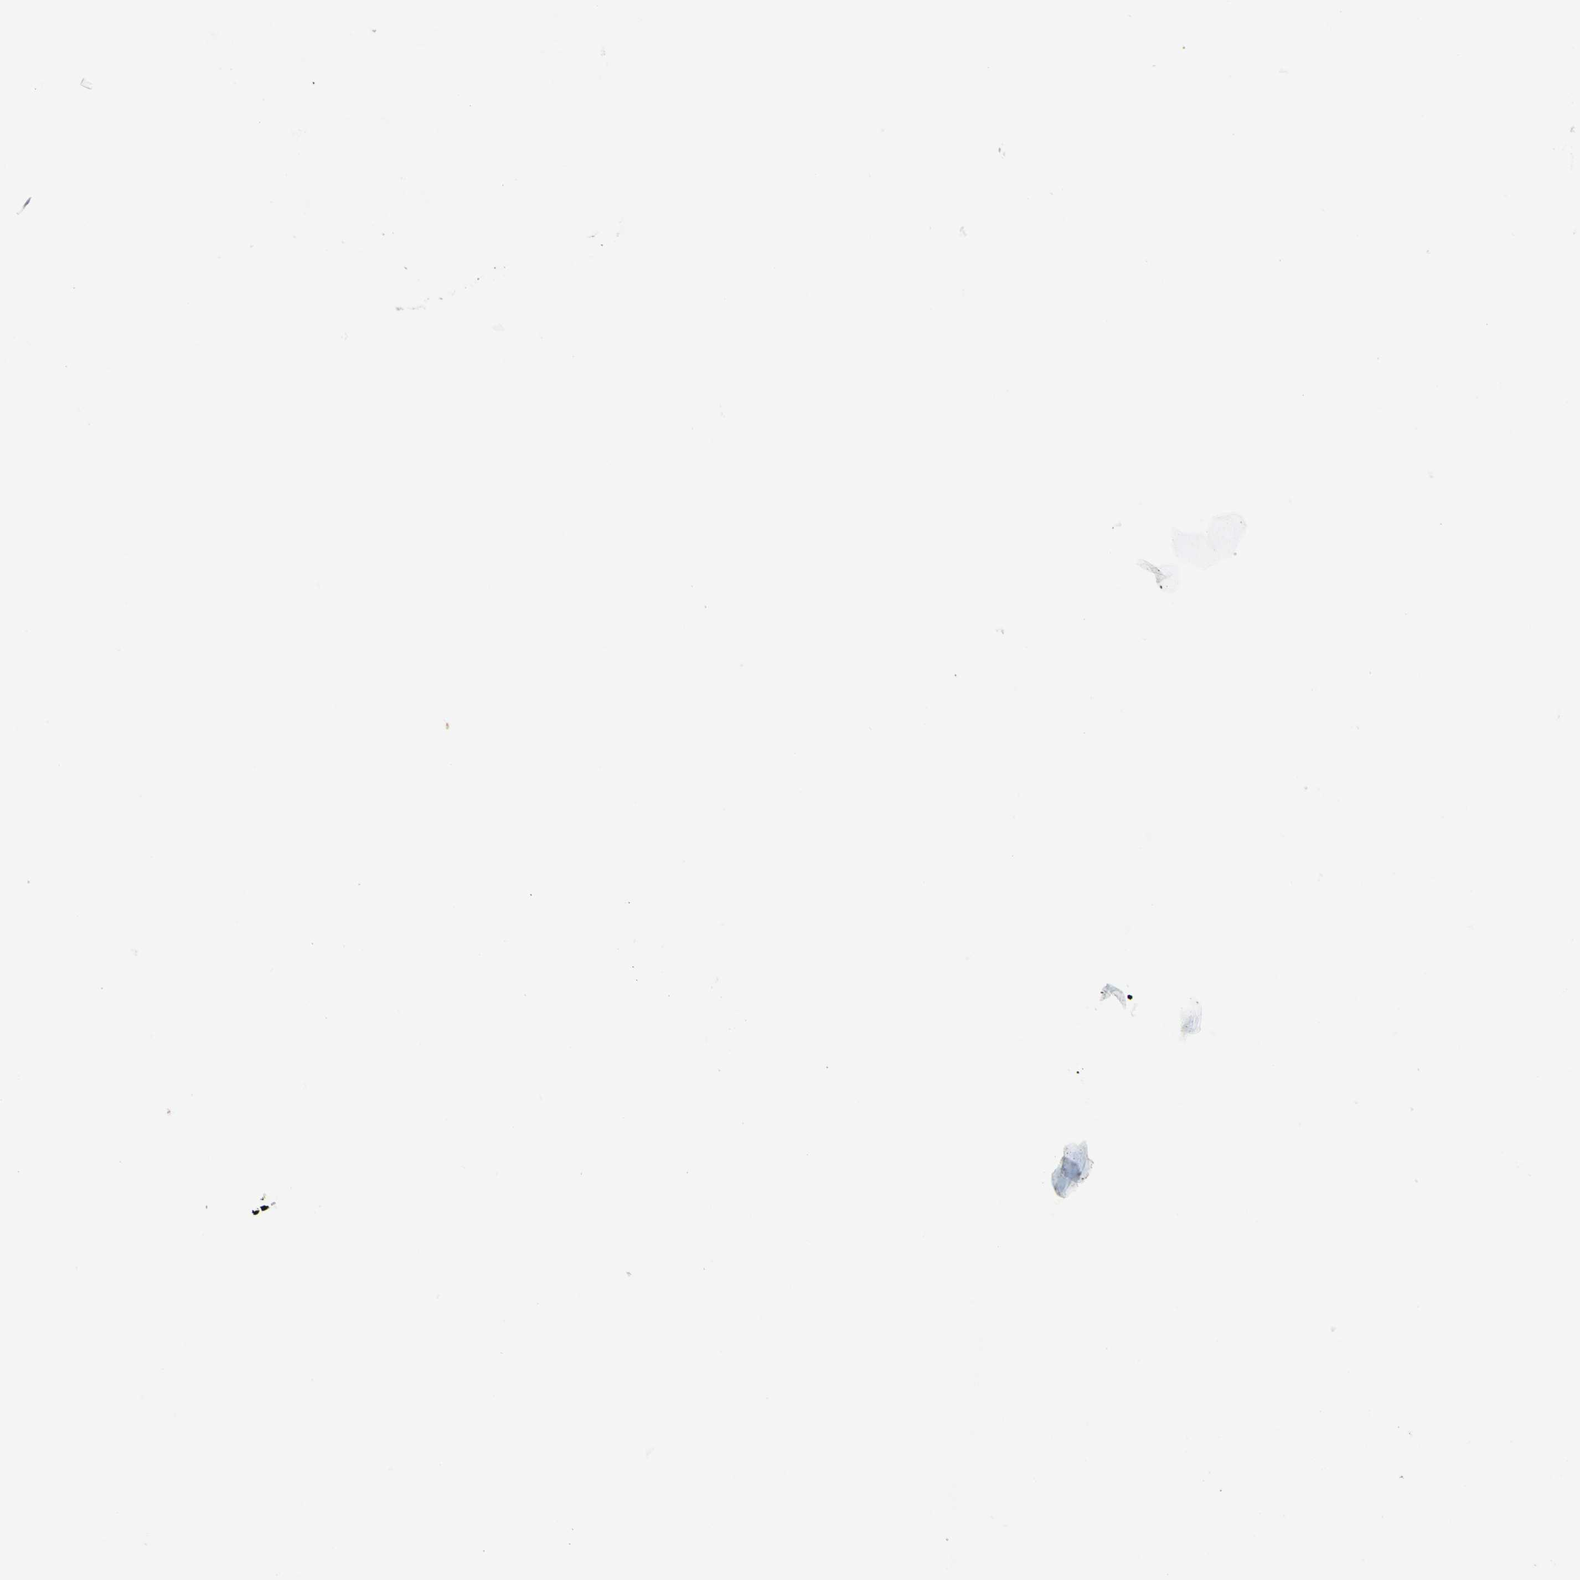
{"staining": {"intensity": "moderate", "quantity": ">75%", "location": "cytoplasmic/membranous"}, "tissue": "skin", "cell_type": "Fibroblasts", "image_type": "normal", "snomed": [{"axis": "morphology", "description": "Normal tissue, NOS"}, {"axis": "topography", "description": "Skin"}], "caption": "A high-resolution image shows immunohistochemistry staining of benign skin, which demonstrates moderate cytoplasmic/membranous positivity in approximately >75% of fibroblasts.", "gene": "RASD2", "patient": {"sex": "female", "age": 56}}